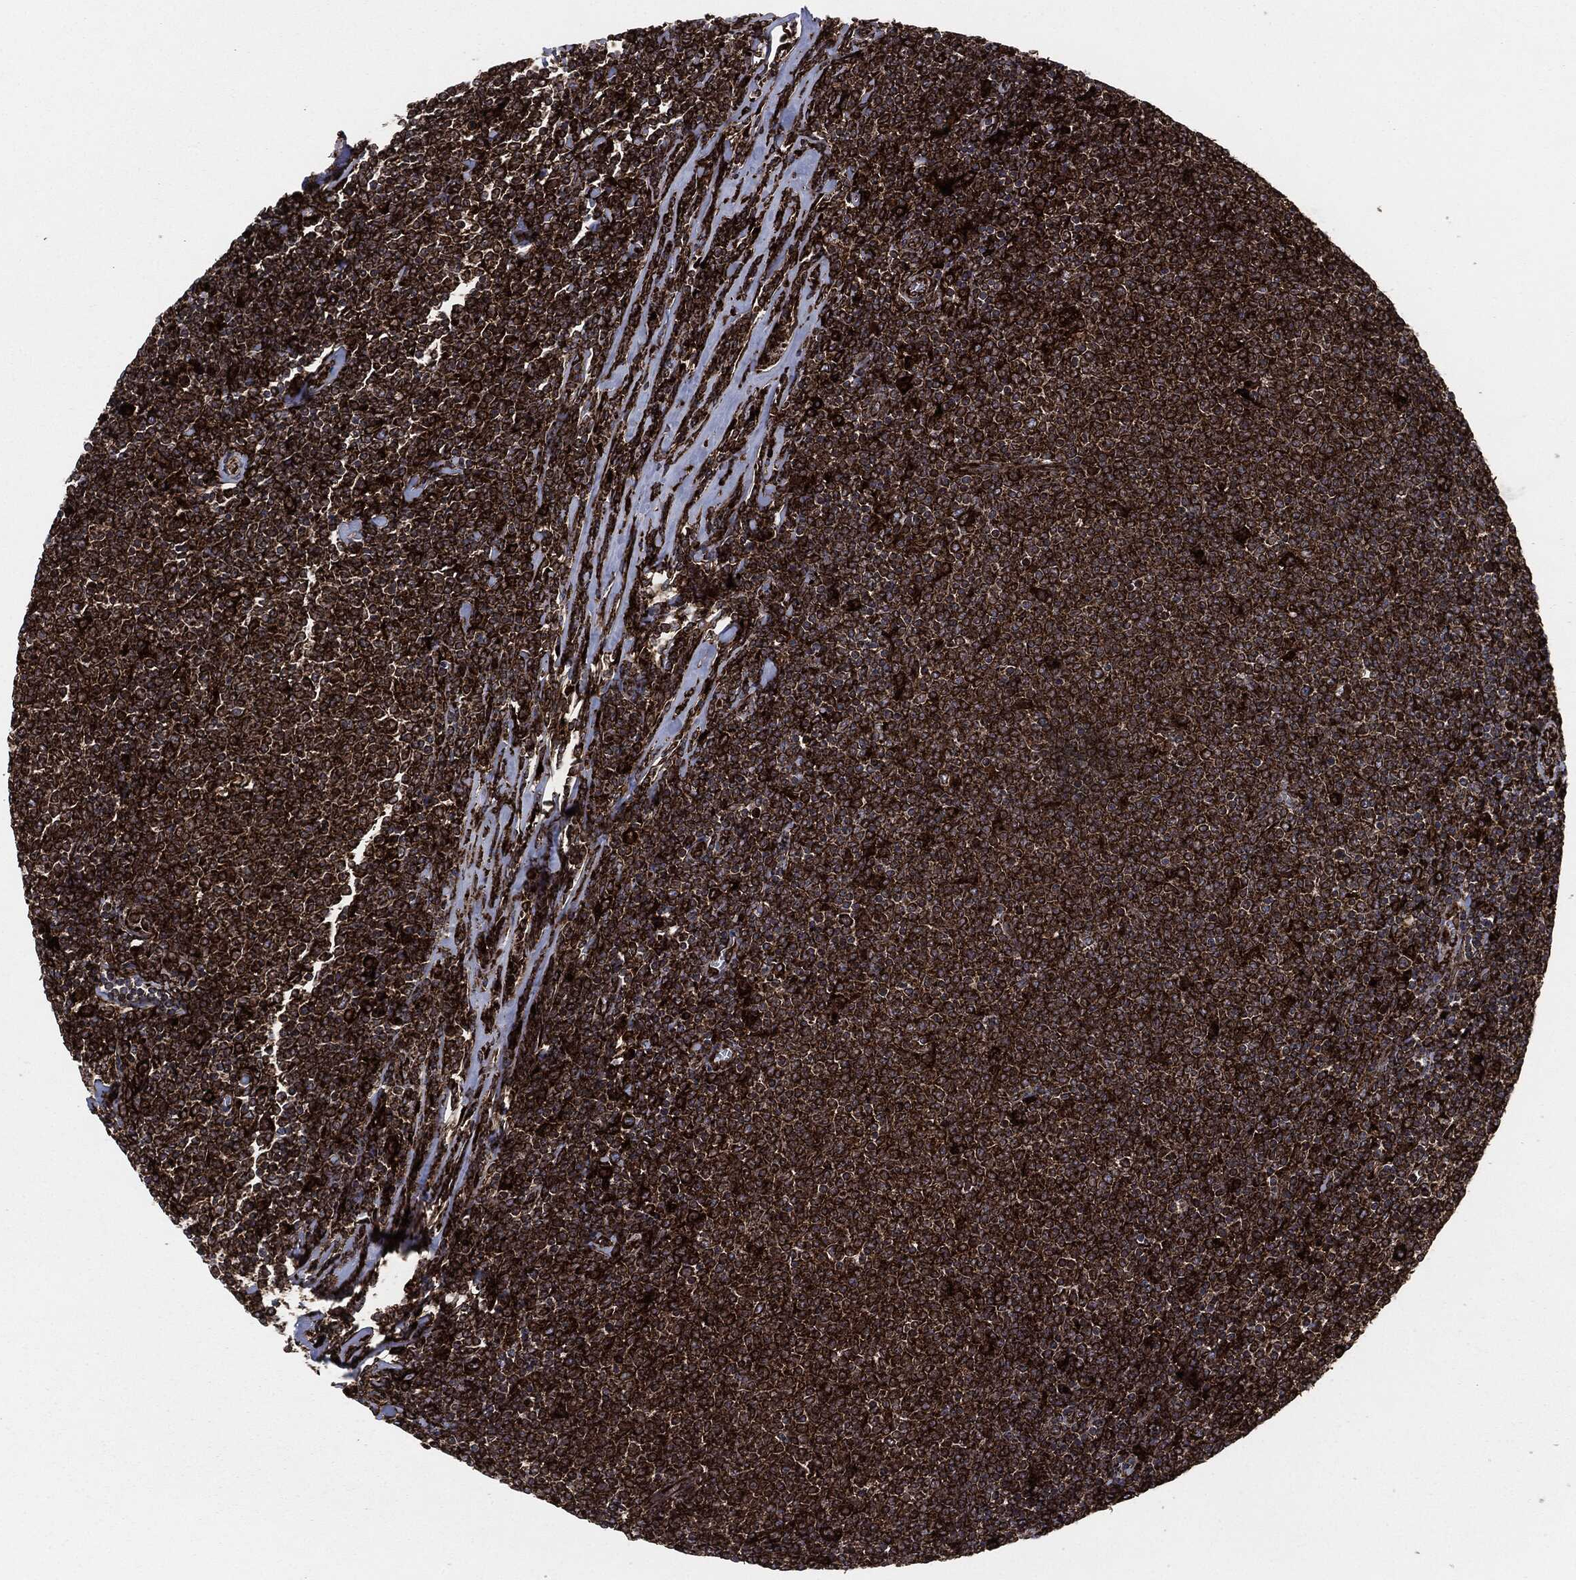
{"staining": {"intensity": "strong", "quantity": ">75%", "location": "cytoplasmic/membranous"}, "tissue": "lymphoma", "cell_type": "Tumor cells", "image_type": "cancer", "snomed": [{"axis": "morphology", "description": "Malignant lymphoma, non-Hodgkin's type, Low grade"}, {"axis": "topography", "description": "Lymph node"}], "caption": "Approximately >75% of tumor cells in lymphoma reveal strong cytoplasmic/membranous protein positivity as visualized by brown immunohistochemical staining.", "gene": "CALR", "patient": {"sex": "male", "age": 52}}